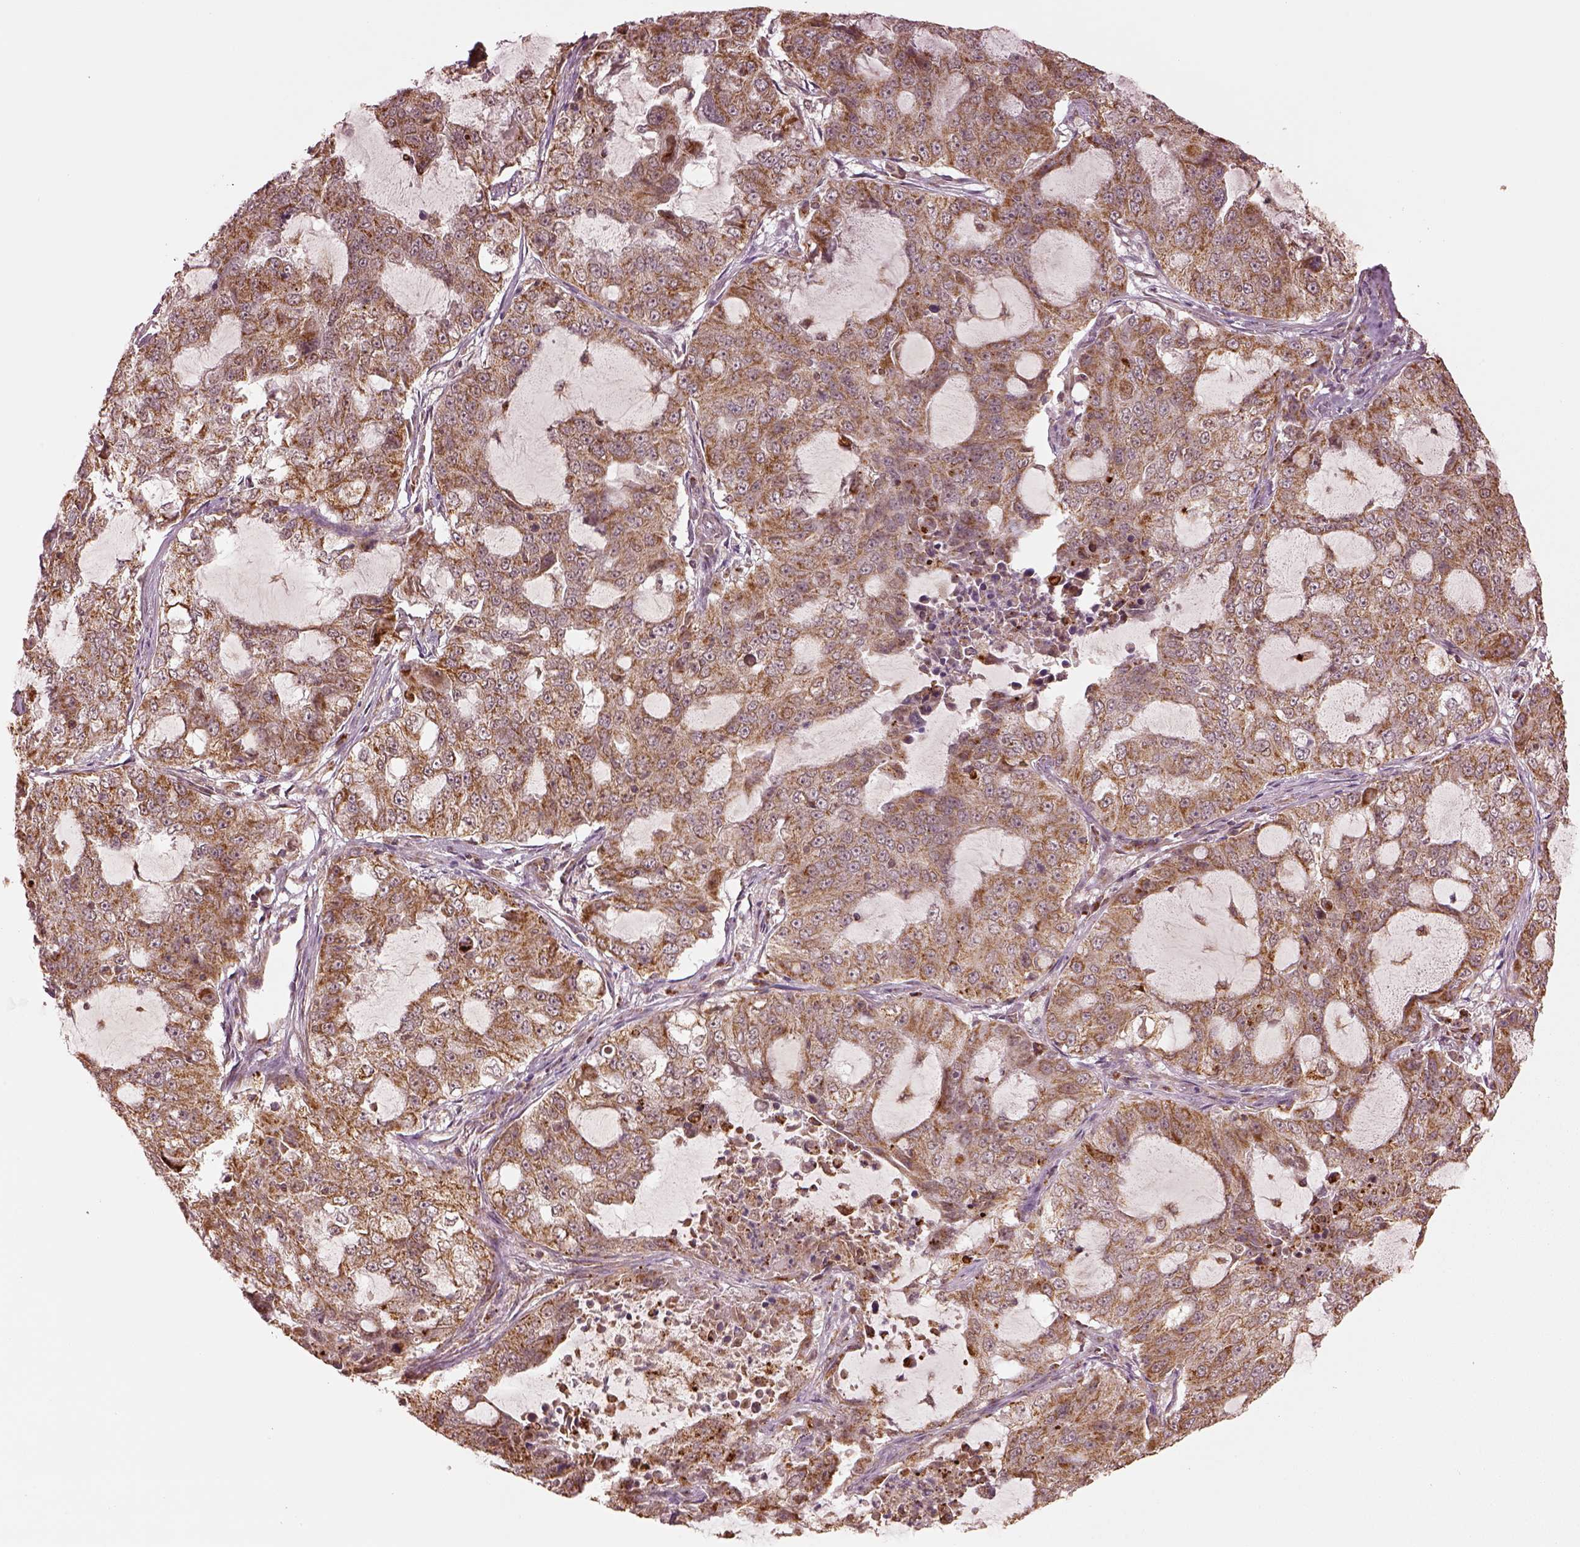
{"staining": {"intensity": "moderate", "quantity": ">75%", "location": "cytoplasmic/membranous"}, "tissue": "lung cancer", "cell_type": "Tumor cells", "image_type": "cancer", "snomed": [{"axis": "morphology", "description": "Adenocarcinoma, NOS"}, {"axis": "topography", "description": "Lung"}], "caption": "The histopathology image shows staining of adenocarcinoma (lung), revealing moderate cytoplasmic/membranous protein expression (brown color) within tumor cells.", "gene": "SEL1L3", "patient": {"sex": "female", "age": 61}}